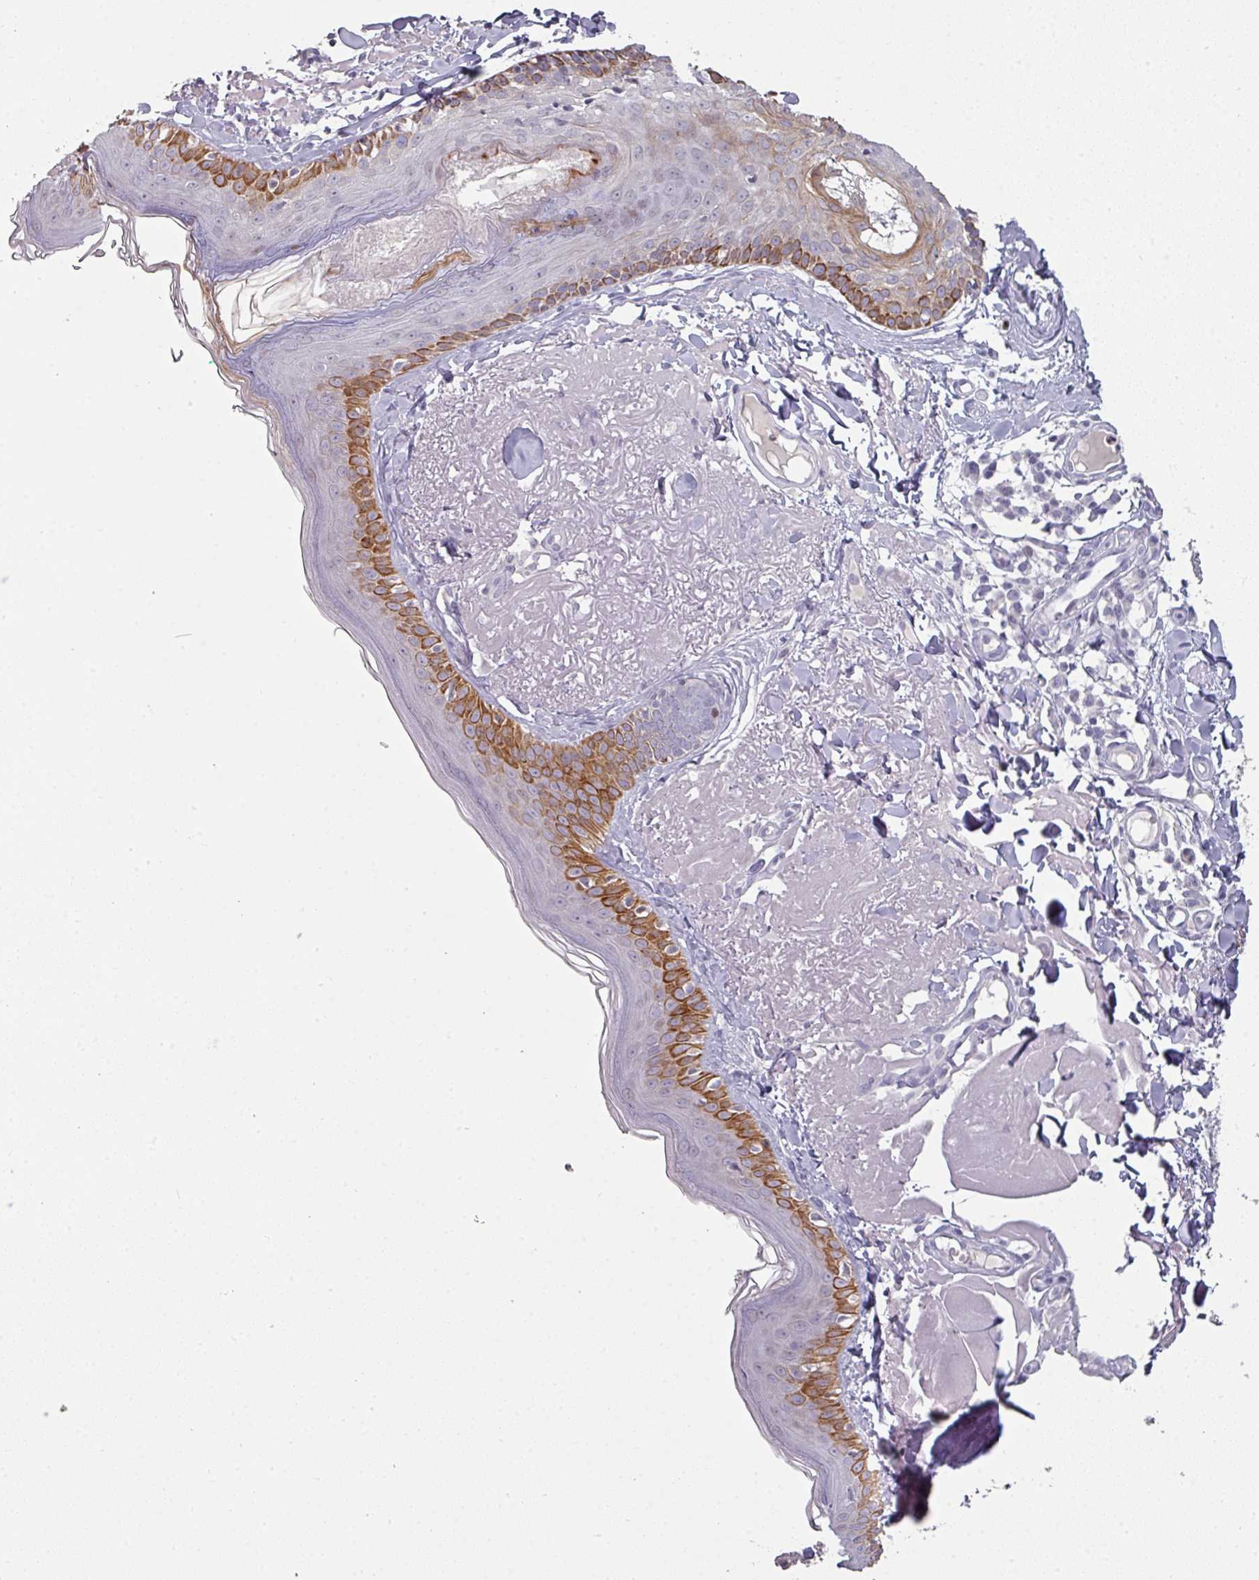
{"staining": {"intensity": "negative", "quantity": "none", "location": "none"}, "tissue": "skin", "cell_type": "Fibroblasts", "image_type": "normal", "snomed": [{"axis": "morphology", "description": "Normal tissue, NOS"}, {"axis": "morphology", "description": "Malignant melanoma, NOS"}, {"axis": "topography", "description": "Skin"}], "caption": "This is an IHC photomicrograph of normal skin. There is no positivity in fibroblasts.", "gene": "GTF2H3", "patient": {"sex": "male", "age": 80}}